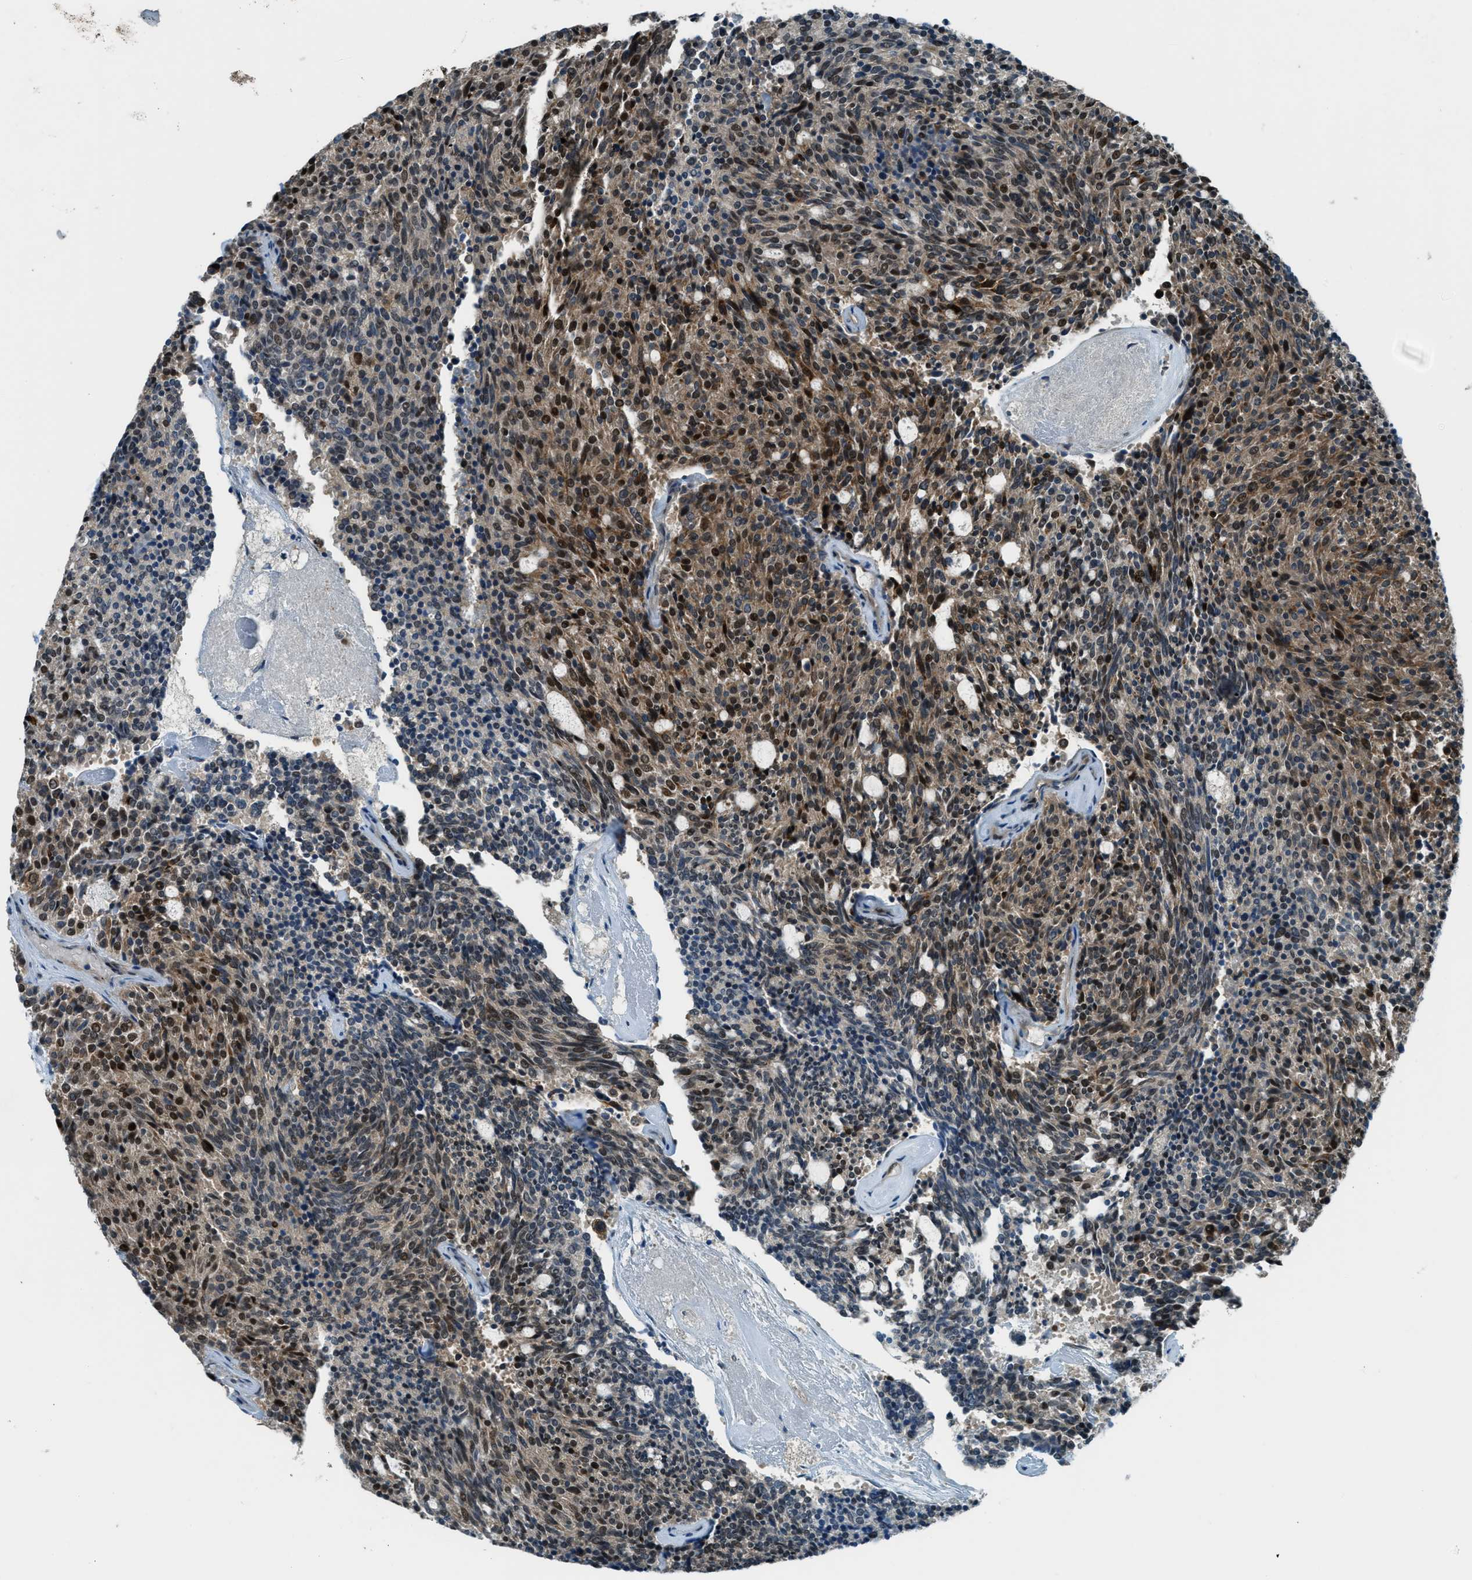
{"staining": {"intensity": "strong", "quantity": ">75%", "location": "cytoplasmic/membranous,nuclear"}, "tissue": "carcinoid", "cell_type": "Tumor cells", "image_type": "cancer", "snomed": [{"axis": "morphology", "description": "Carcinoid, malignant, NOS"}, {"axis": "topography", "description": "Pancreas"}], "caption": "Immunohistochemistry (DAB (3,3'-diaminobenzidine)) staining of human carcinoid shows strong cytoplasmic/membranous and nuclear protein positivity in about >75% of tumor cells. The staining was performed using DAB (3,3'-diaminobenzidine) to visualize the protein expression in brown, while the nuclei were stained in blue with hematoxylin (Magnification: 20x).", "gene": "NPEPL1", "patient": {"sex": "female", "age": 54}}